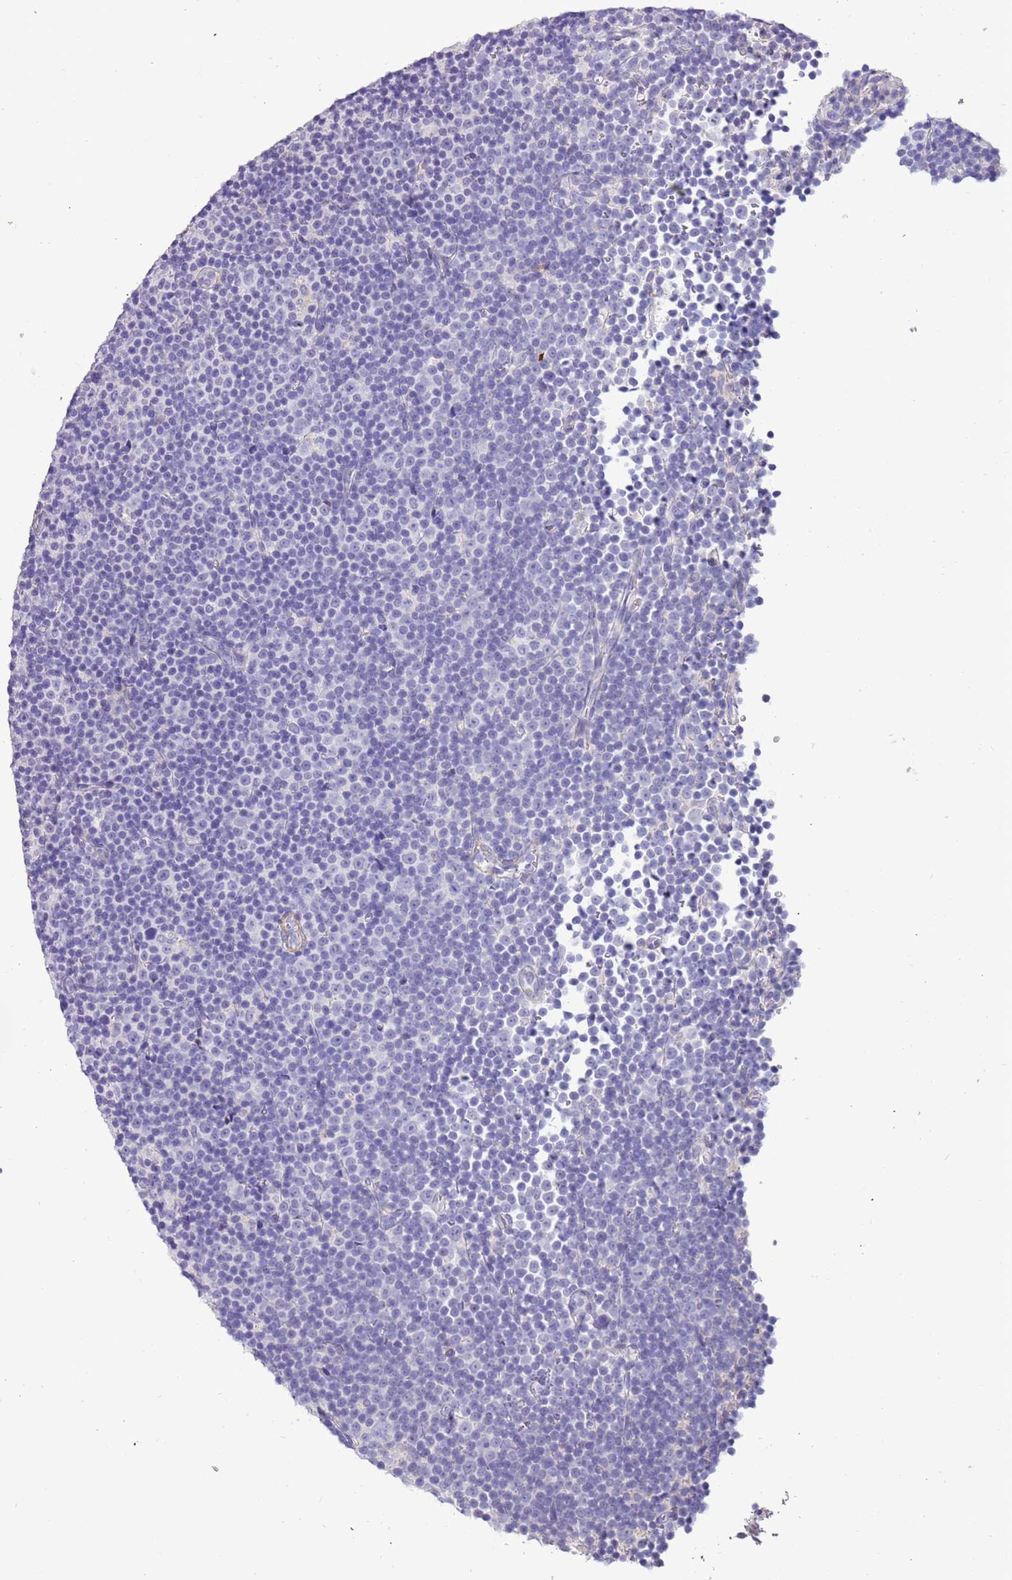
{"staining": {"intensity": "negative", "quantity": "none", "location": "none"}, "tissue": "lymphoma", "cell_type": "Tumor cells", "image_type": "cancer", "snomed": [{"axis": "morphology", "description": "Malignant lymphoma, non-Hodgkin's type, Low grade"}, {"axis": "topography", "description": "Lymph node"}], "caption": "Immunohistochemistry (IHC) histopathology image of neoplastic tissue: human lymphoma stained with DAB shows no significant protein expression in tumor cells.", "gene": "PCGF2", "patient": {"sex": "female", "age": 67}}